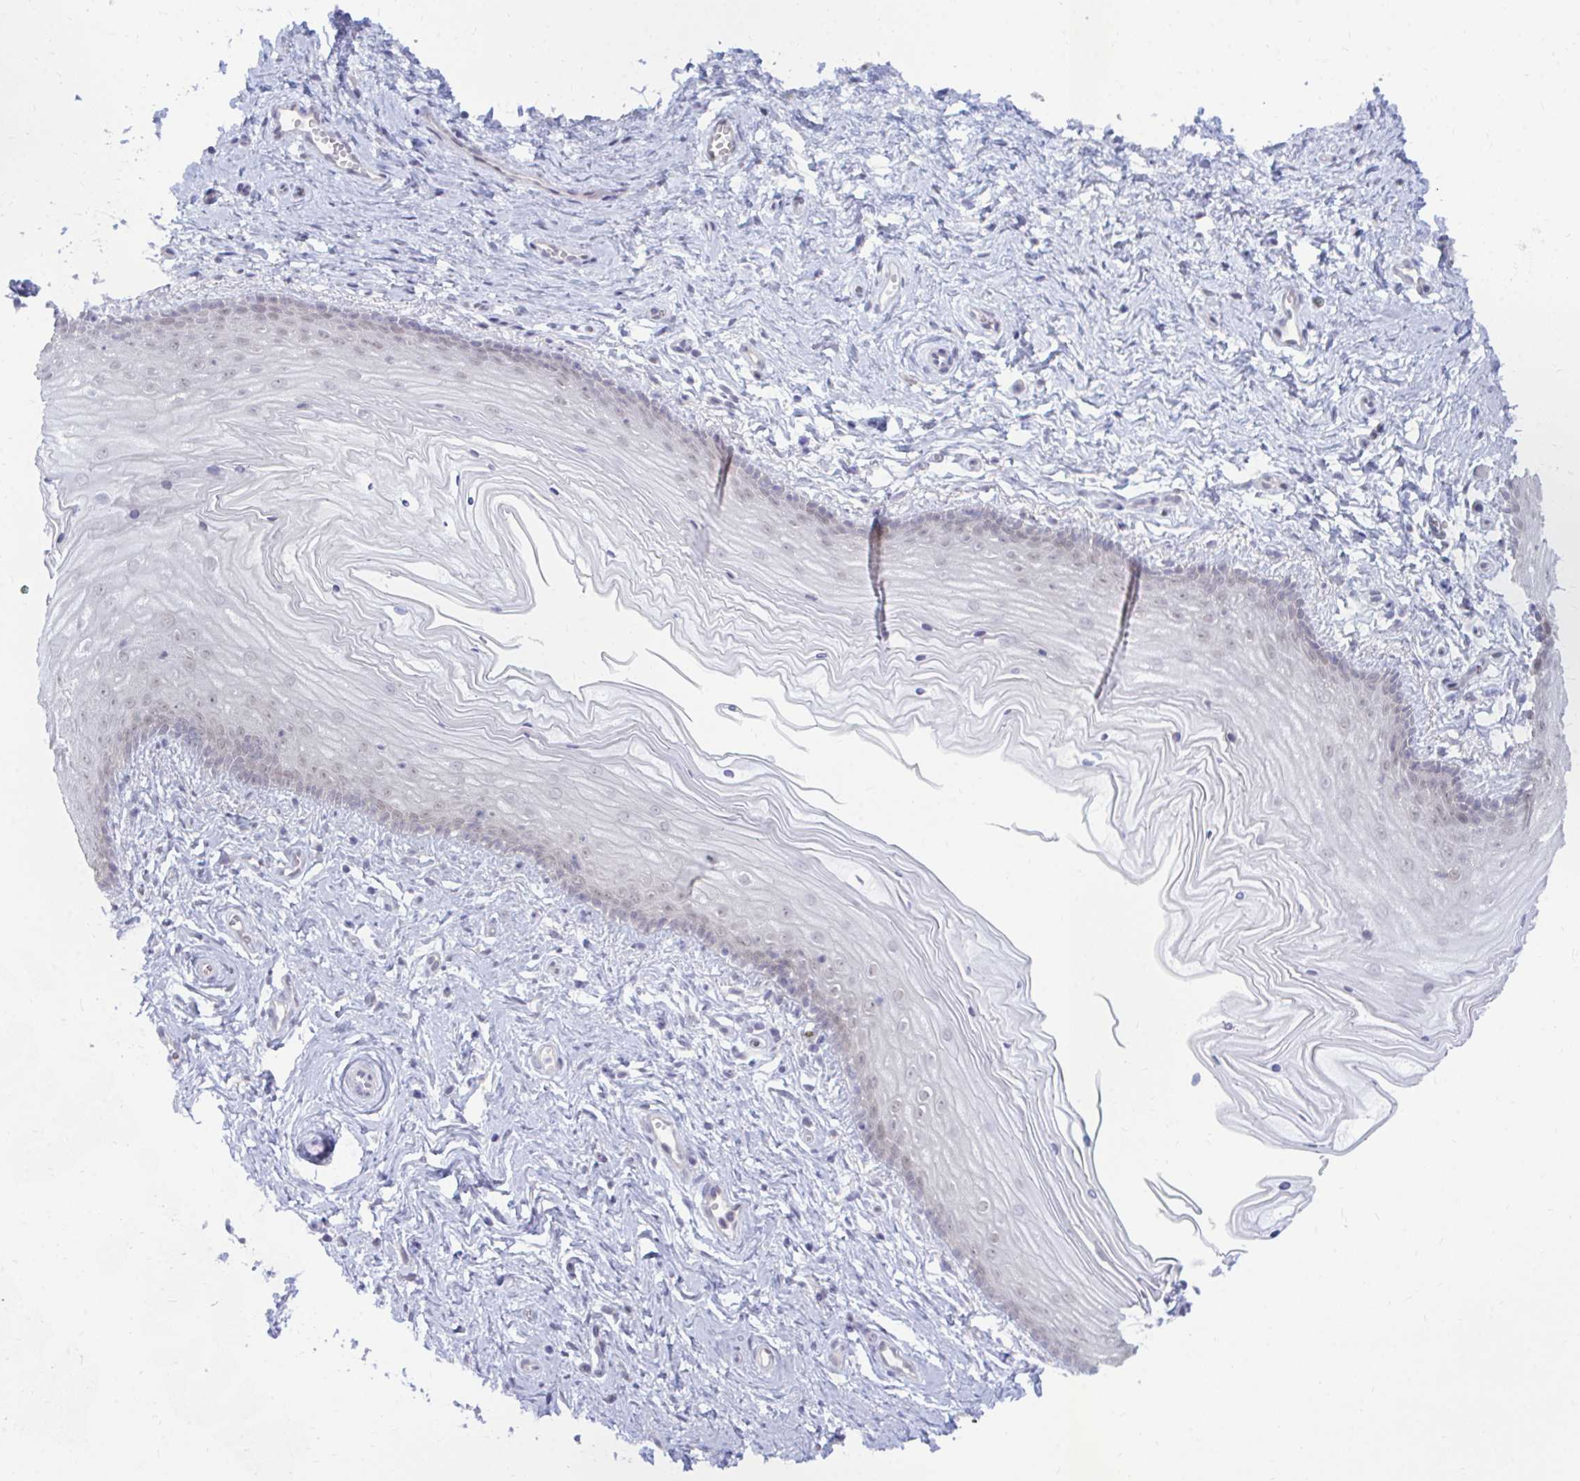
{"staining": {"intensity": "weak", "quantity": "25%-75%", "location": "nuclear"}, "tissue": "vagina", "cell_type": "Squamous epithelial cells", "image_type": "normal", "snomed": [{"axis": "morphology", "description": "Normal tissue, NOS"}, {"axis": "topography", "description": "Vagina"}], "caption": "Immunohistochemistry (DAB (3,3'-diaminobenzidine)) staining of unremarkable vagina demonstrates weak nuclear protein positivity in about 25%-75% of squamous epithelial cells. Nuclei are stained in blue.", "gene": "CSE1L", "patient": {"sex": "female", "age": 38}}